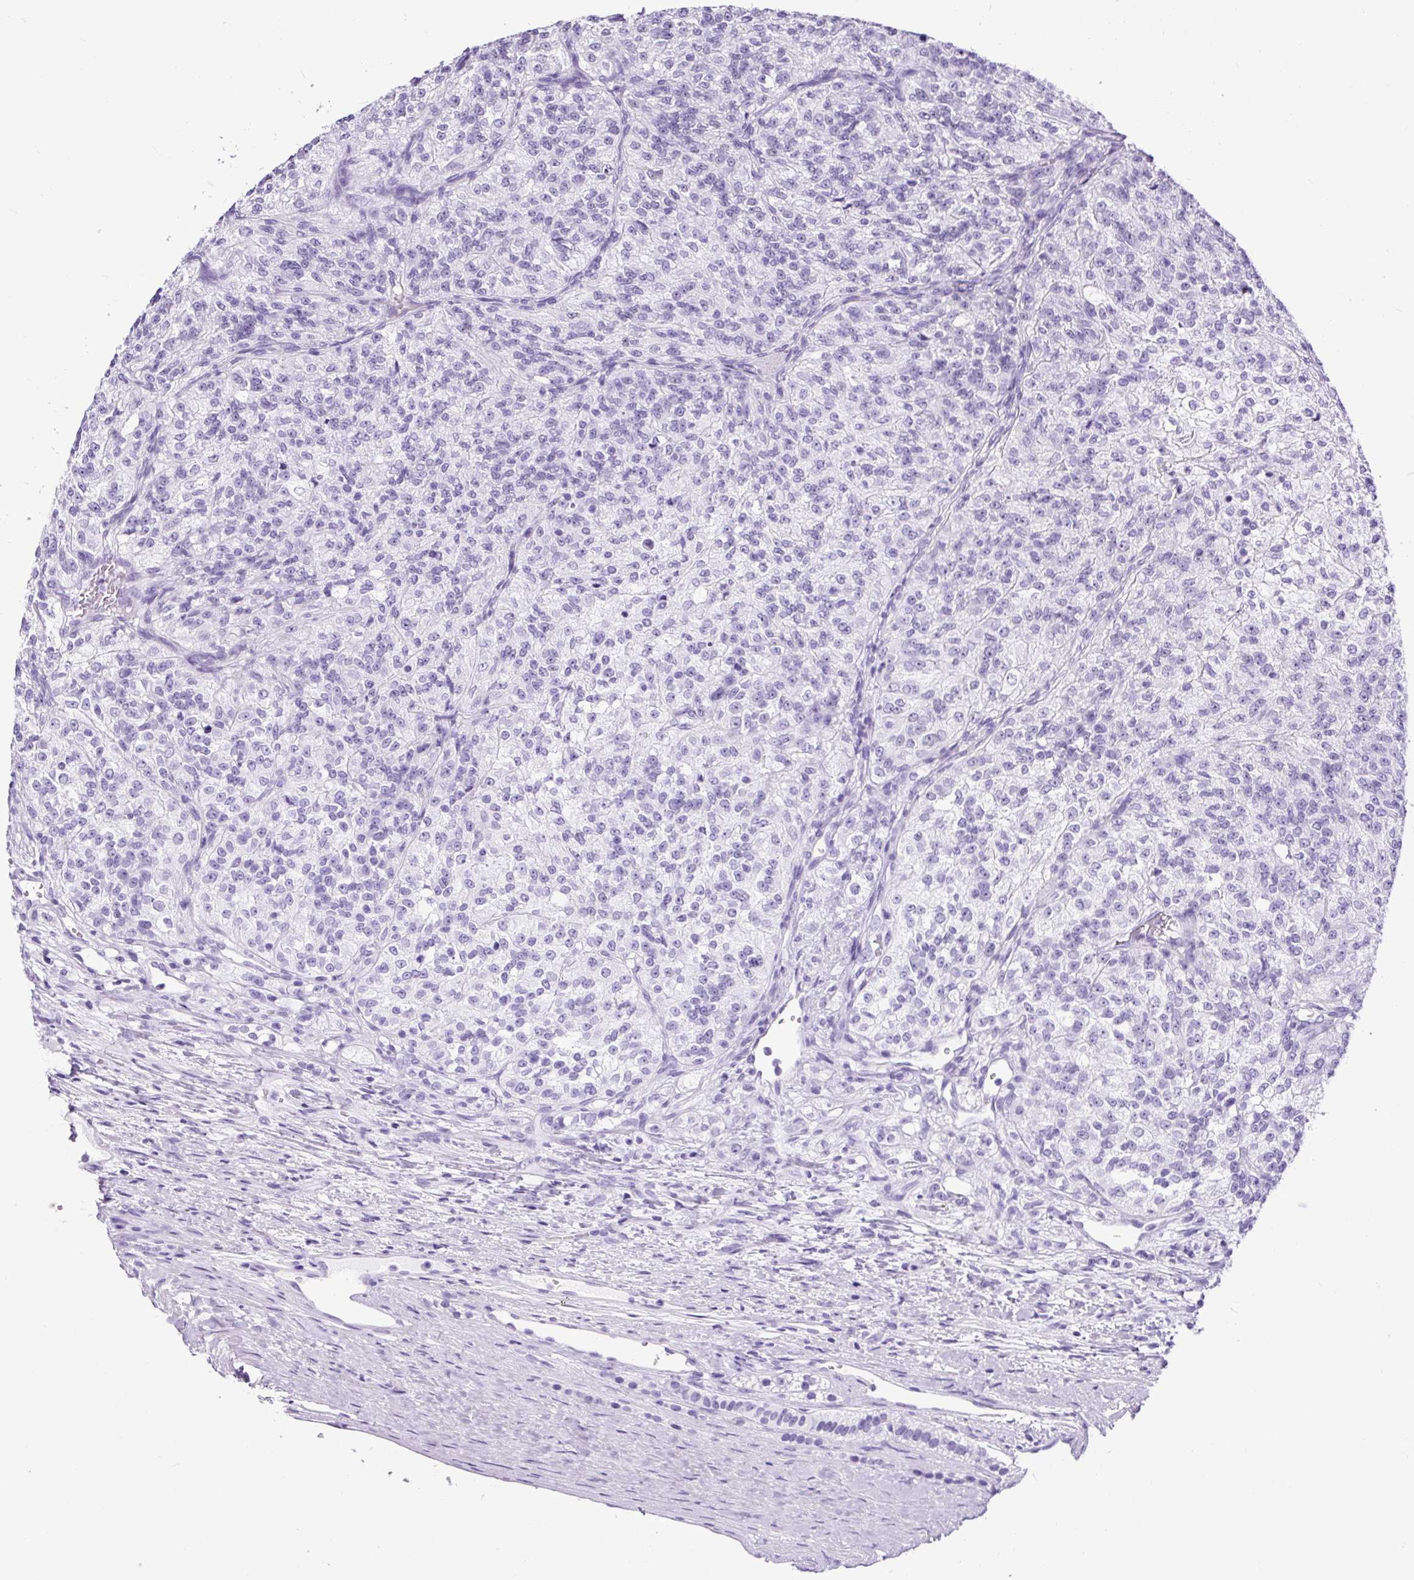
{"staining": {"intensity": "negative", "quantity": "none", "location": "none"}, "tissue": "renal cancer", "cell_type": "Tumor cells", "image_type": "cancer", "snomed": [{"axis": "morphology", "description": "Adenocarcinoma, NOS"}, {"axis": "topography", "description": "Kidney"}], "caption": "This is an IHC micrograph of human renal cancer. There is no positivity in tumor cells.", "gene": "CEL", "patient": {"sex": "female", "age": 63}}